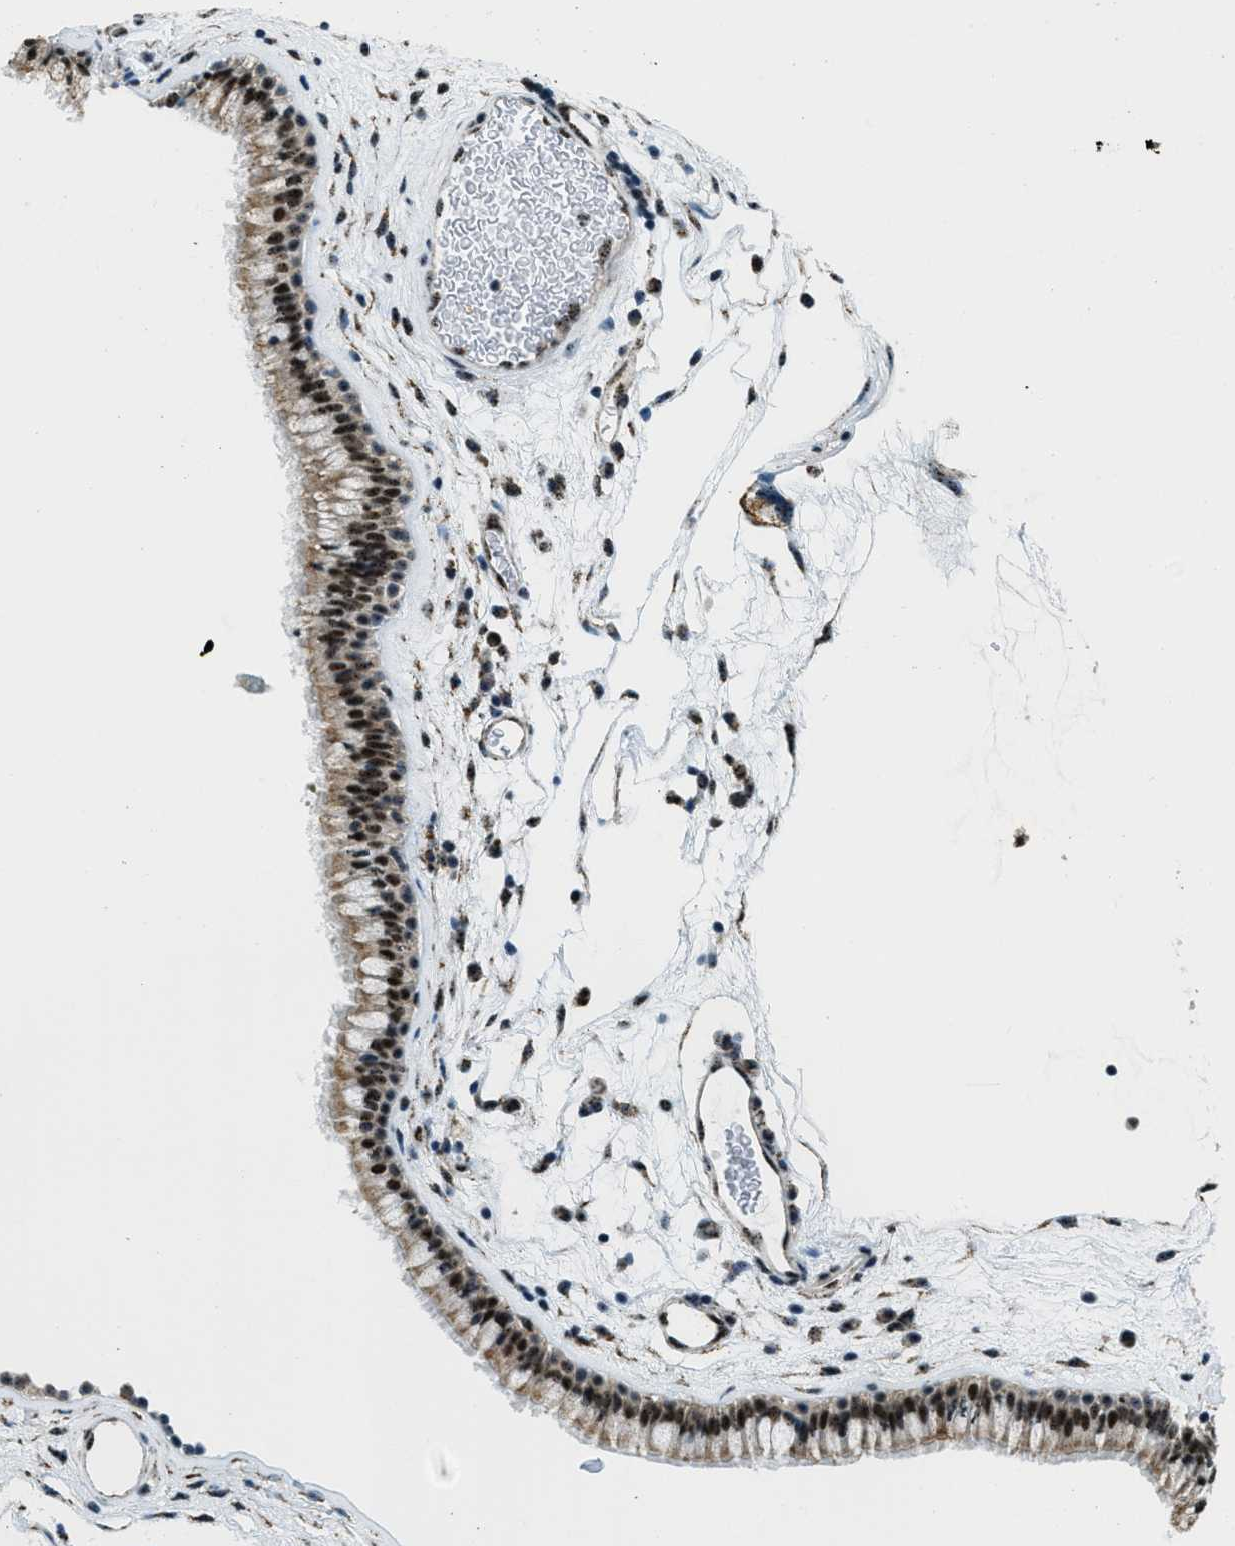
{"staining": {"intensity": "strong", "quantity": ">75%", "location": "cytoplasmic/membranous,nuclear"}, "tissue": "nasopharynx", "cell_type": "Respiratory epithelial cells", "image_type": "normal", "snomed": [{"axis": "morphology", "description": "Normal tissue, NOS"}, {"axis": "morphology", "description": "Inflammation, NOS"}, {"axis": "topography", "description": "Nasopharynx"}], "caption": "A micrograph showing strong cytoplasmic/membranous,nuclear expression in about >75% of respiratory epithelial cells in normal nasopharynx, as visualized by brown immunohistochemical staining.", "gene": "SP100", "patient": {"sex": "male", "age": 48}}